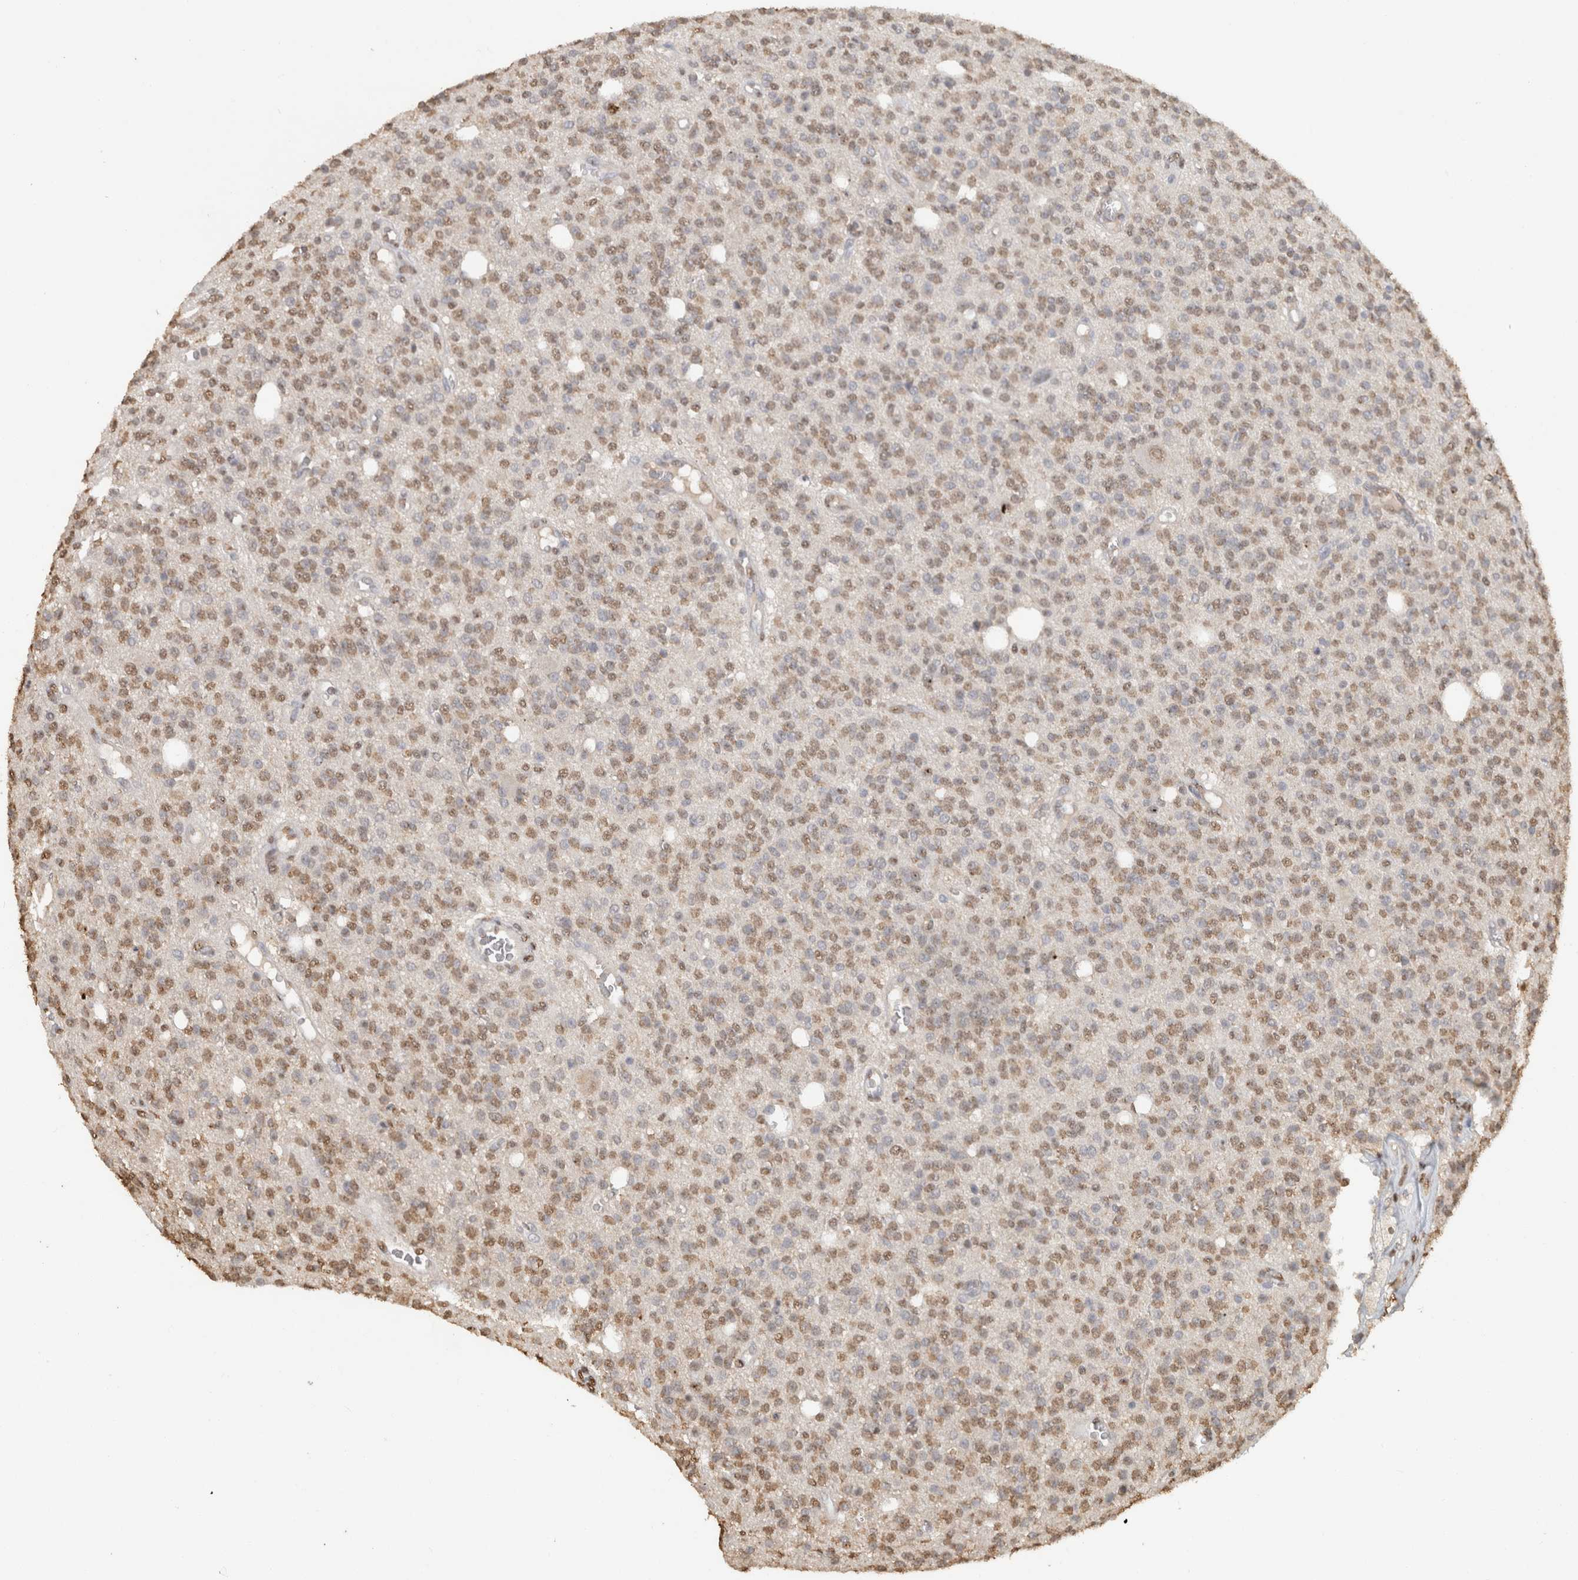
{"staining": {"intensity": "weak", "quantity": ">75%", "location": "cytoplasmic/membranous,nuclear"}, "tissue": "glioma", "cell_type": "Tumor cells", "image_type": "cancer", "snomed": [{"axis": "morphology", "description": "Glioma, malignant, High grade"}, {"axis": "topography", "description": "Brain"}], "caption": "Protein expression analysis of human glioma reveals weak cytoplasmic/membranous and nuclear expression in approximately >75% of tumor cells.", "gene": "HAND2", "patient": {"sex": "male", "age": 34}}